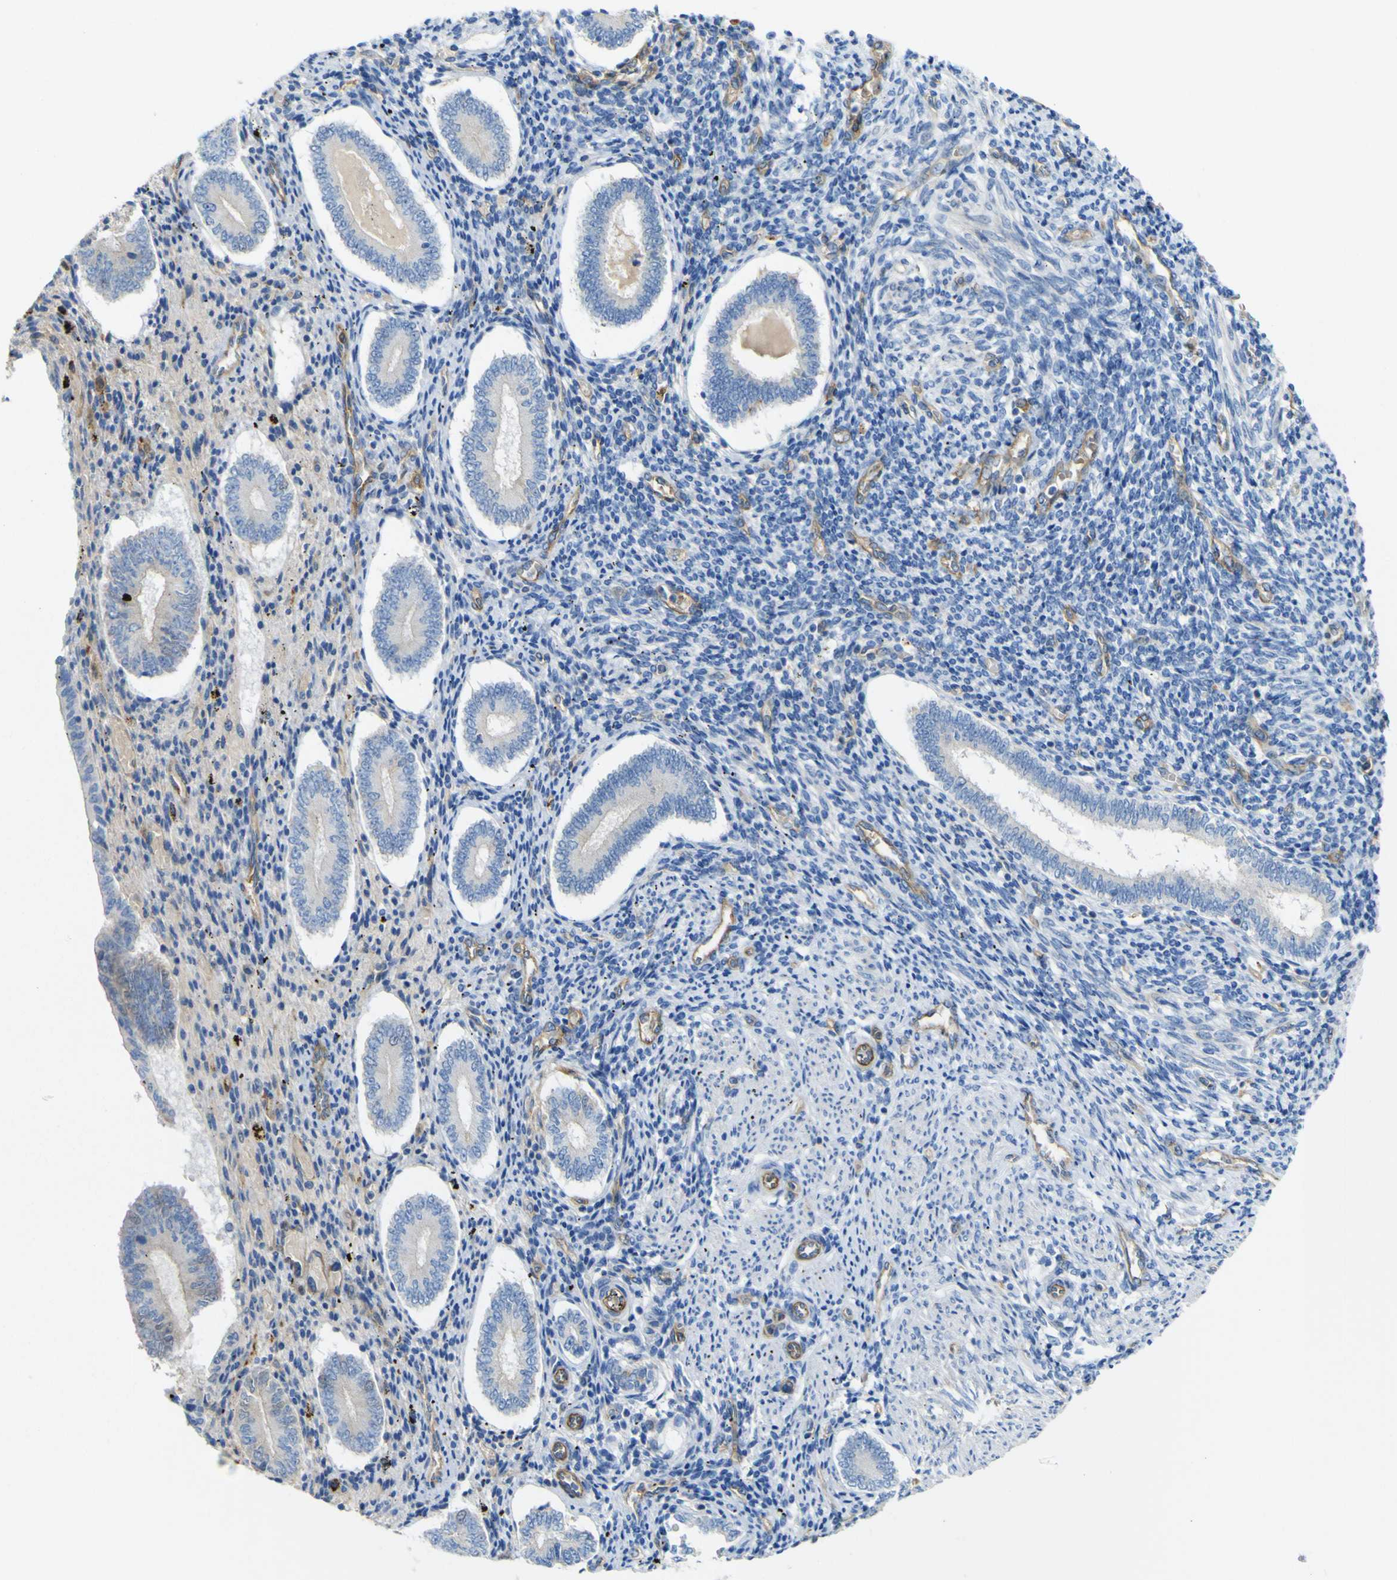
{"staining": {"intensity": "negative", "quantity": "none", "location": "none"}, "tissue": "endometrium", "cell_type": "Cells in endometrial stroma", "image_type": "normal", "snomed": [{"axis": "morphology", "description": "Normal tissue, NOS"}, {"axis": "topography", "description": "Endometrium"}], "caption": "IHC of benign endometrium displays no expression in cells in endometrial stroma.", "gene": "CD93", "patient": {"sex": "female", "age": 42}}